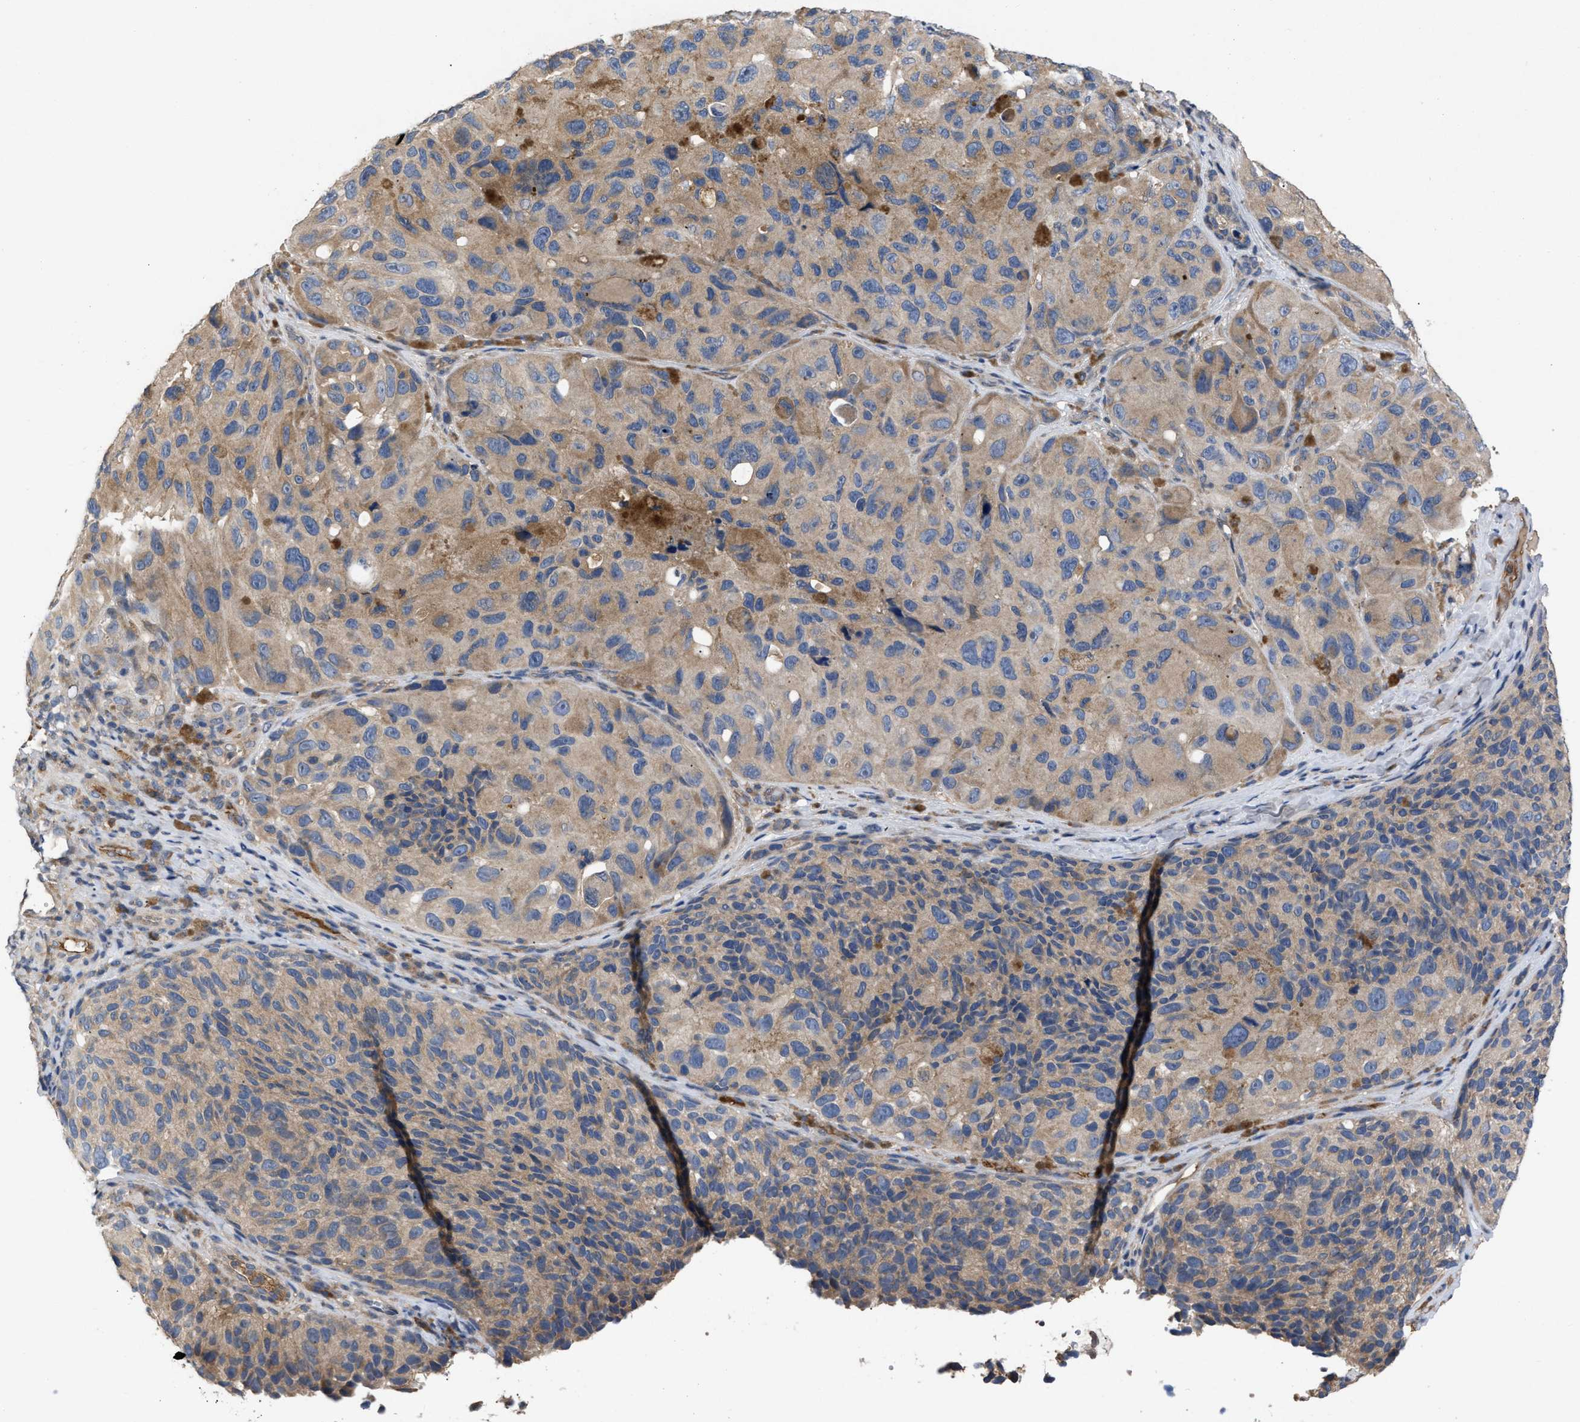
{"staining": {"intensity": "weak", "quantity": ">75%", "location": "cytoplasmic/membranous"}, "tissue": "melanoma", "cell_type": "Tumor cells", "image_type": "cancer", "snomed": [{"axis": "morphology", "description": "Malignant melanoma, NOS"}, {"axis": "topography", "description": "Skin"}], "caption": "Malignant melanoma was stained to show a protein in brown. There is low levels of weak cytoplasmic/membranous positivity in approximately >75% of tumor cells.", "gene": "VPS4A", "patient": {"sex": "female", "age": 73}}